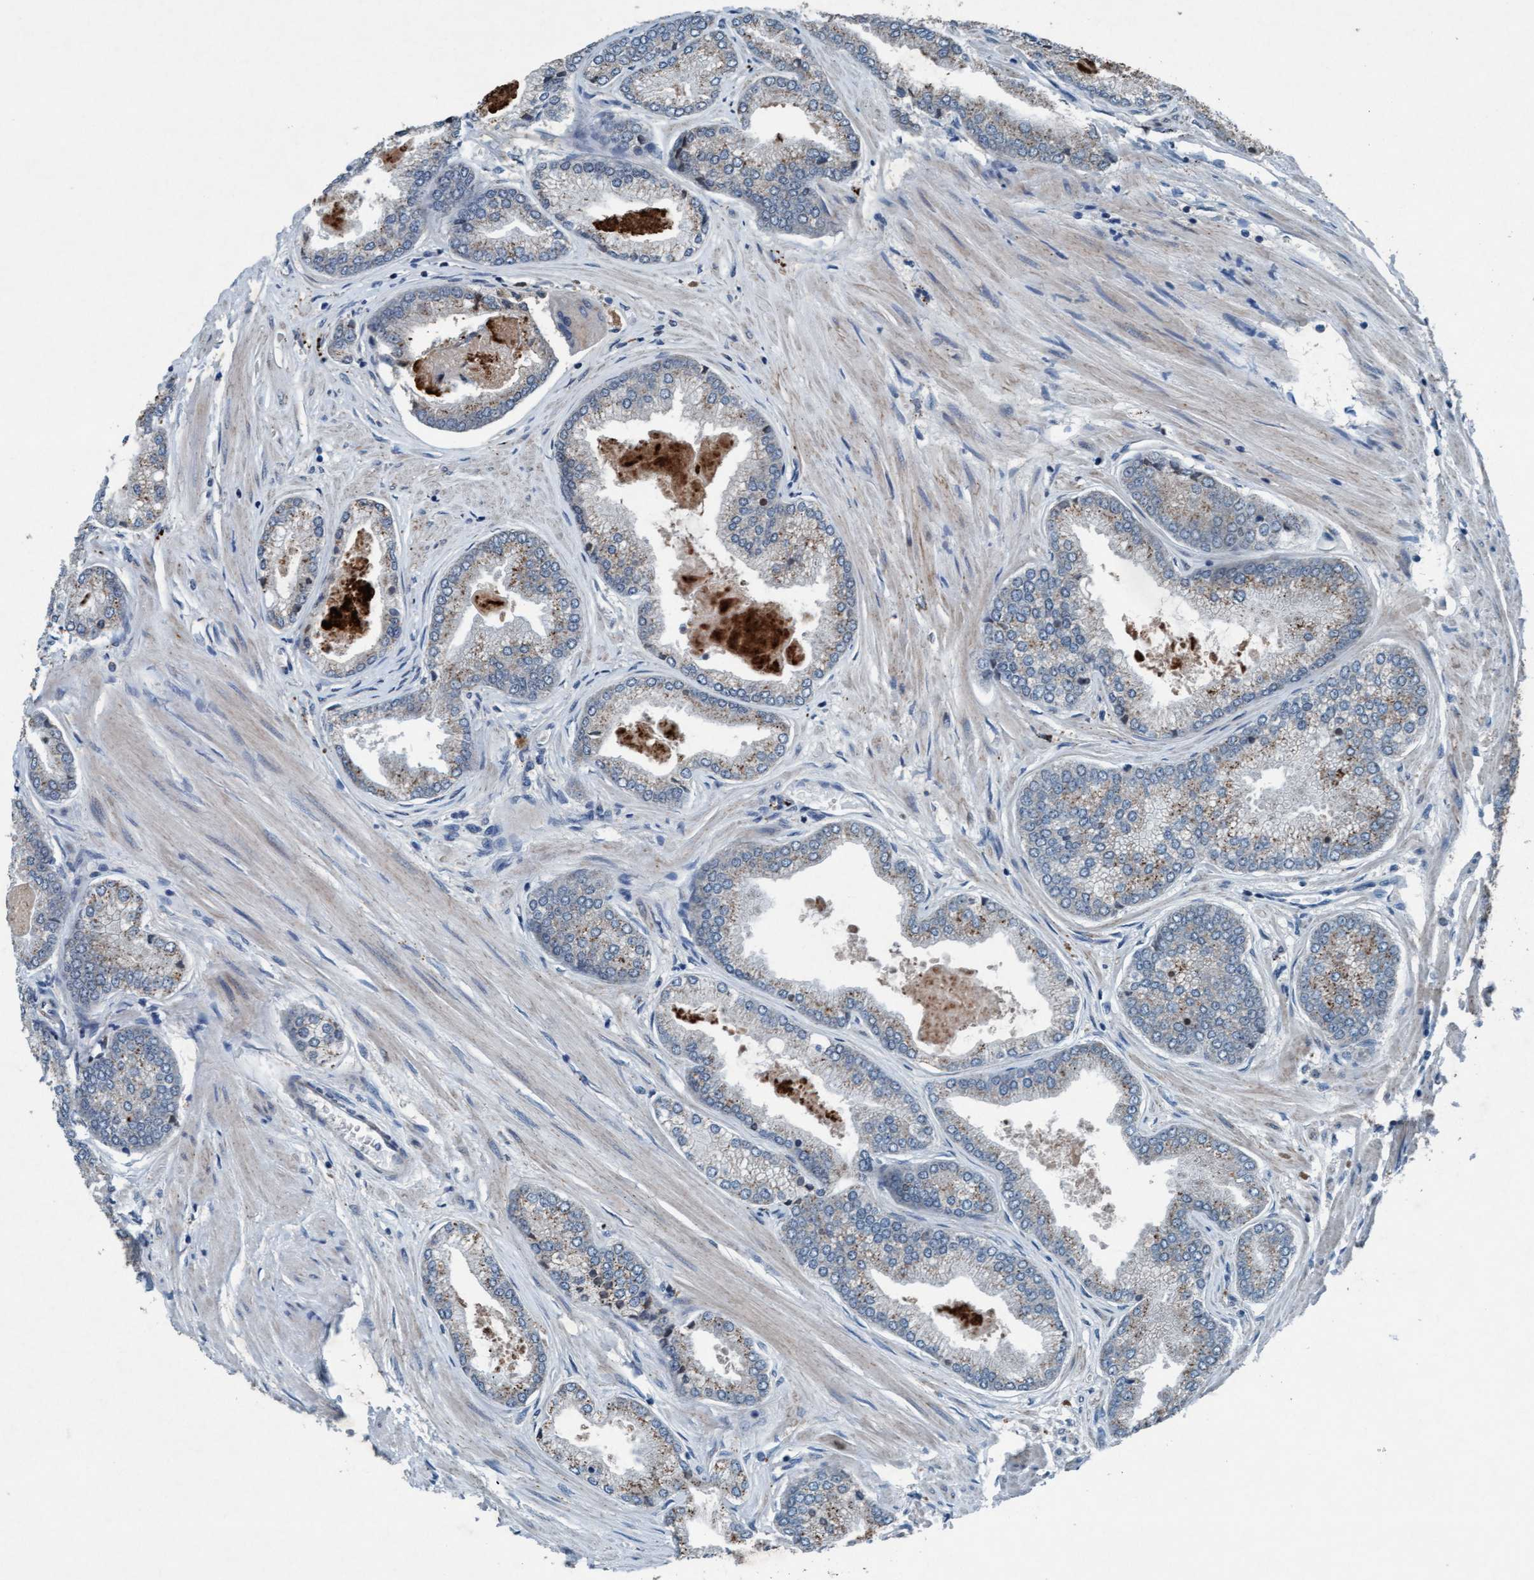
{"staining": {"intensity": "weak", "quantity": "25%-75%", "location": "cytoplasmic/membranous"}, "tissue": "prostate cancer", "cell_type": "Tumor cells", "image_type": "cancer", "snomed": [{"axis": "morphology", "description": "Adenocarcinoma, High grade"}, {"axis": "topography", "description": "Prostate"}], "caption": "This is a micrograph of immunohistochemistry (IHC) staining of prostate adenocarcinoma (high-grade), which shows weak staining in the cytoplasmic/membranous of tumor cells.", "gene": "PLXNB2", "patient": {"sex": "male", "age": 61}}